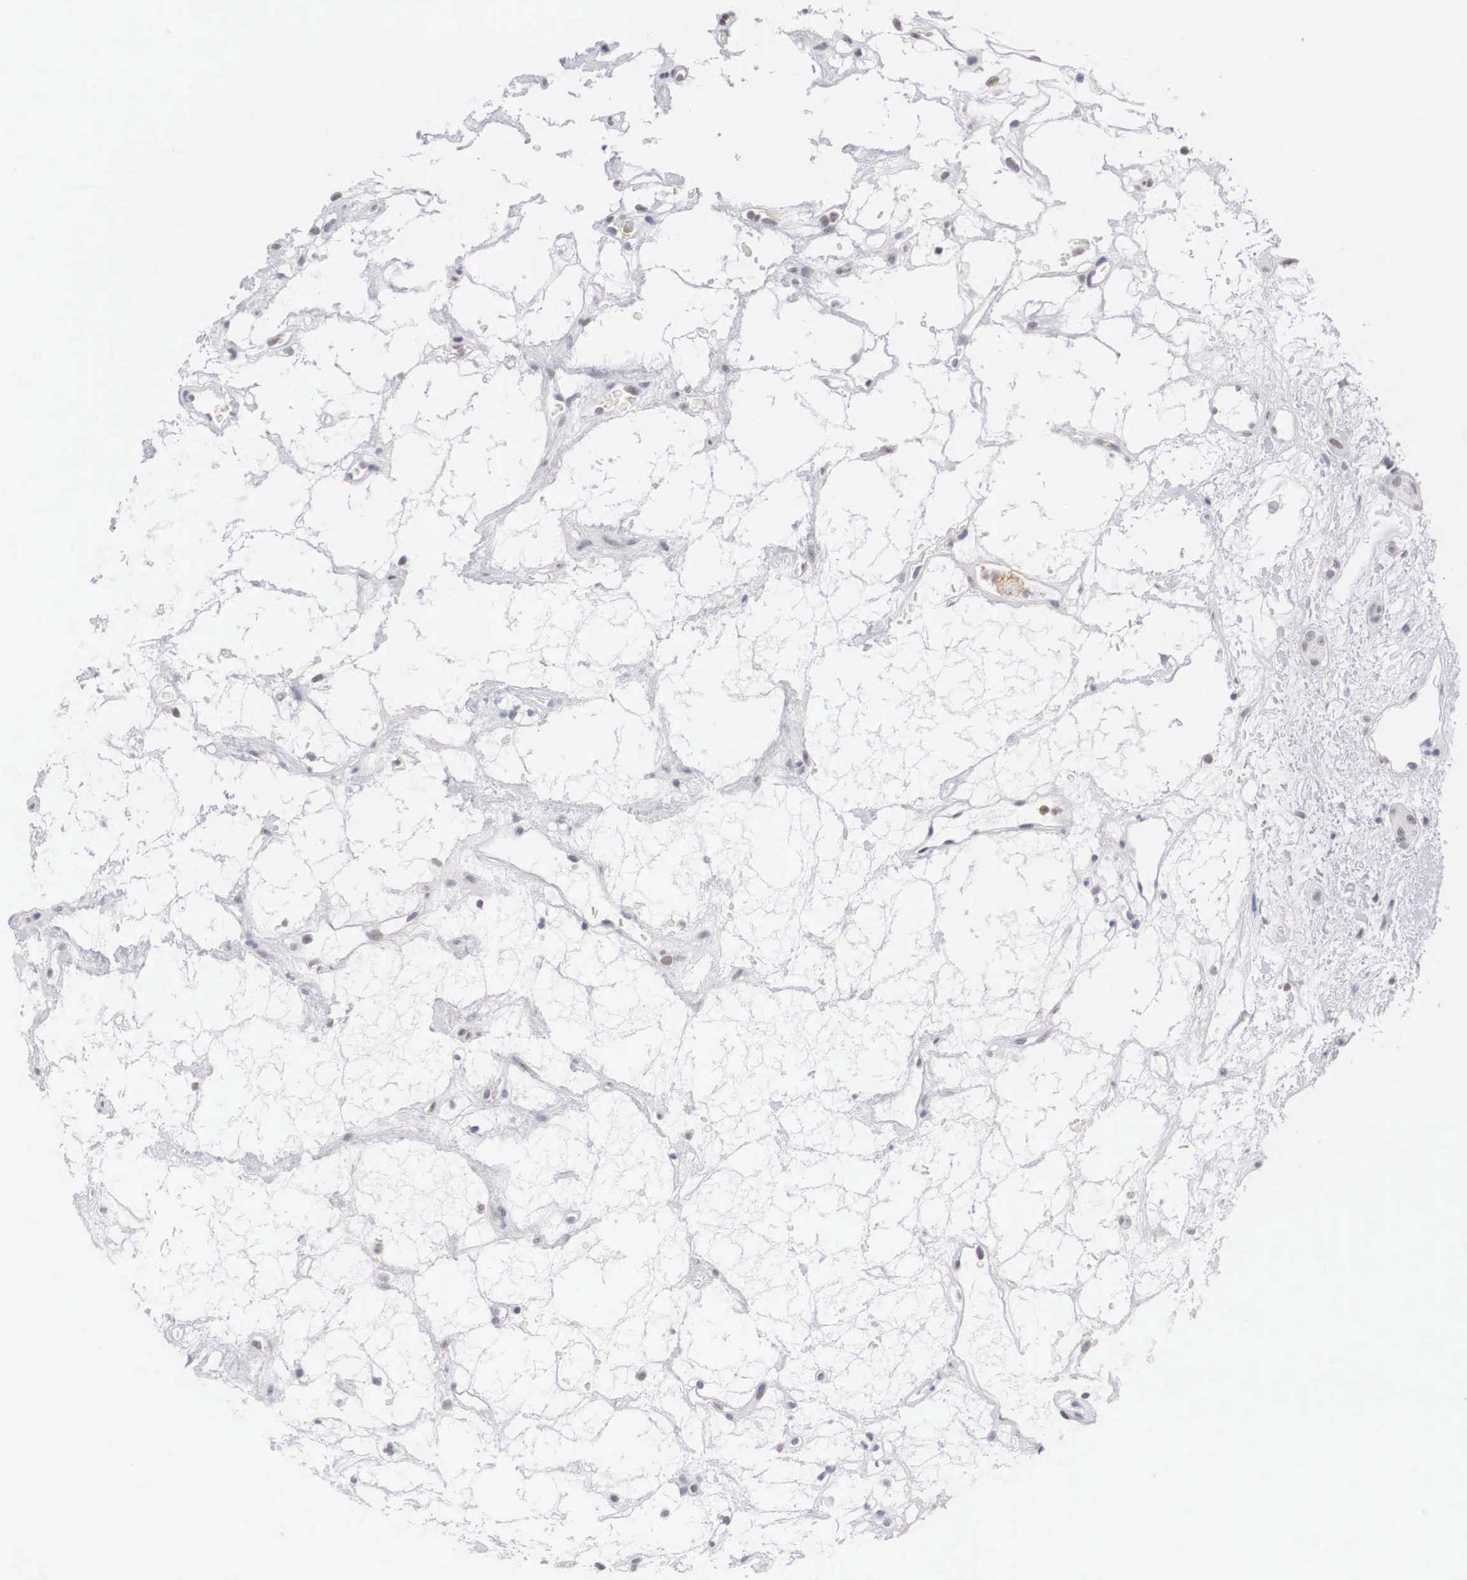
{"staining": {"intensity": "negative", "quantity": "none", "location": "none"}, "tissue": "renal cancer", "cell_type": "Tumor cells", "image_type": "cancer", "snomed": [{"axis": "morphology", "description": "Adenocarcinoma, NOS"}, {"axis": "topography", "description": "Kidney"}], "caption": "The immunohistochemistry (IHC) image has no significant positivity in tumor cells of adenocarcinoma (renal) tissue.", "gene": "FAM47A", "patient": {"sex": "female", "age": 60}}